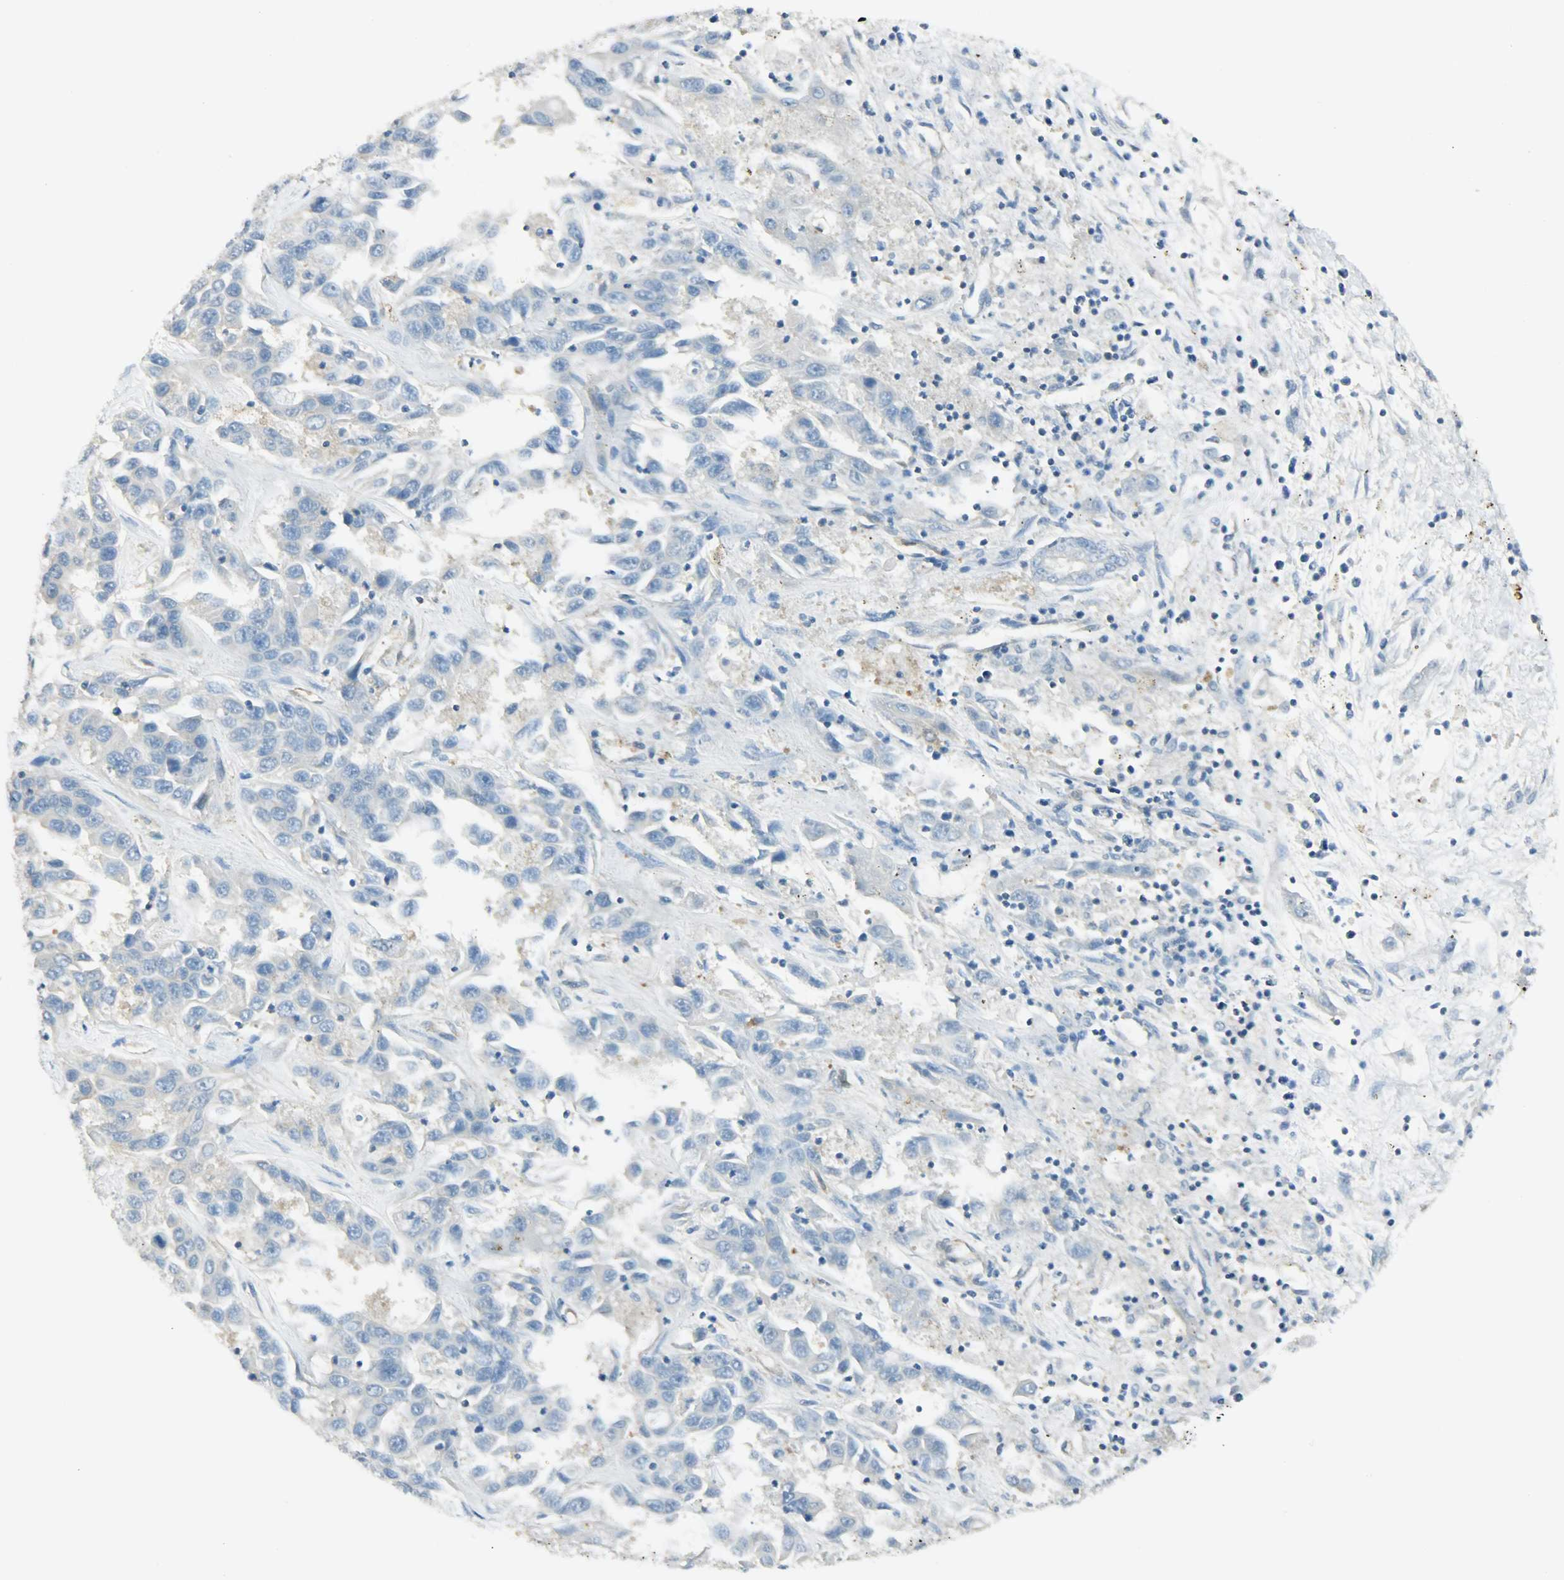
{"staining": {"intensity": "negative", "quantity": "none", "location": "none"}, "tissue": "liver cancer", "cell_type": "Tumor cells", "image_type": "cancer", "snomed": [{"axis": "morphology", "description": "Cholangiocarcinoma"}, {"axis": "topography", "description": "Liver"}], "caption": "Protein analysis of liver cholangiocarcinoma displays no significant staining in tumor cells. The staining is performed using DAB brown chromogen with nuclei counter-stained in using hematoxylin.", "gene": "TSC22D2", "patient": {"sex": "female", "age": 52}}